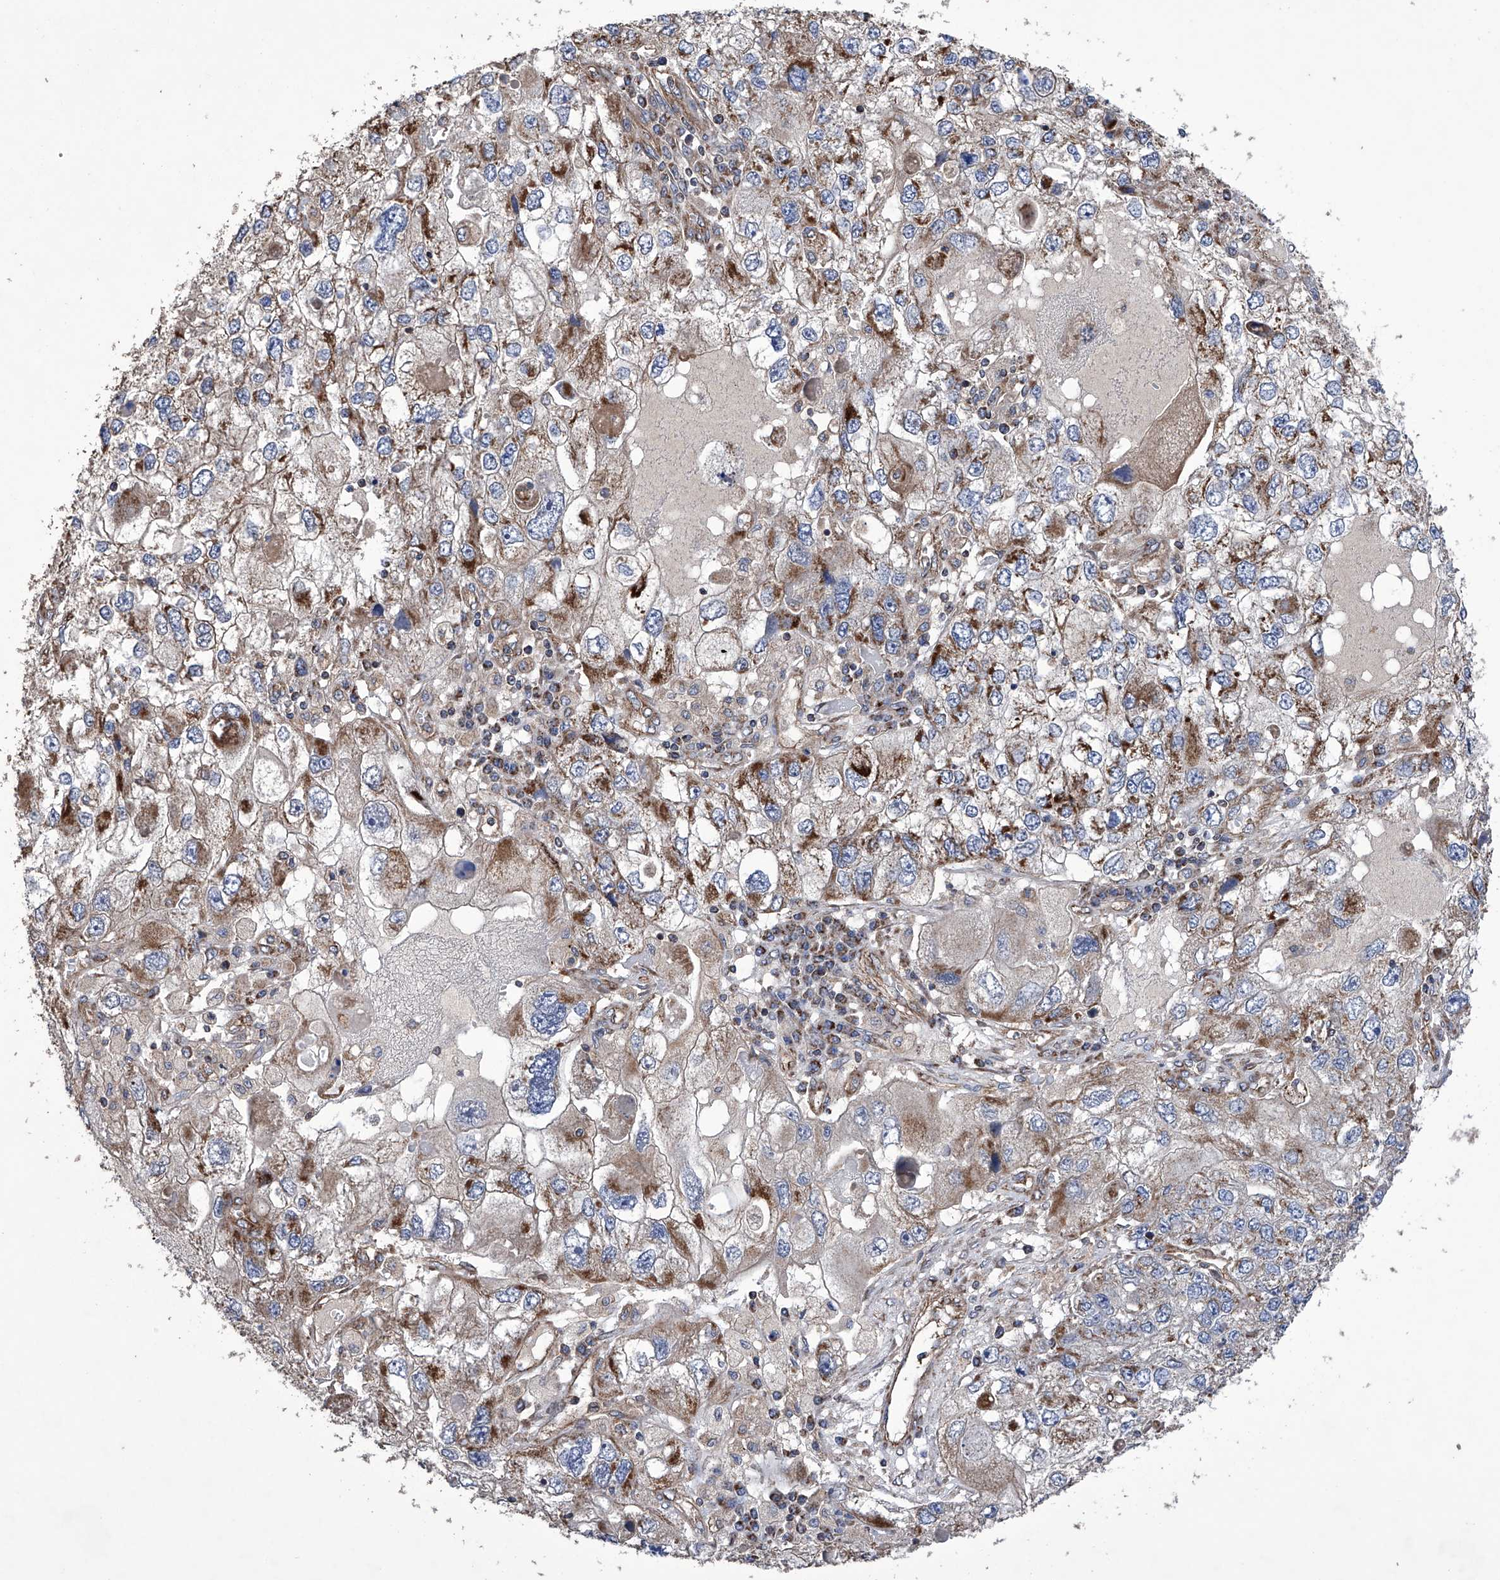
{"staining": {"intensity": "moderate", "quantity": "25%-75%", "location": "cytoplasmic/membranous"}, "tissue": "endometrial cancer", "cell_type": "Tumor cells", "image_type": "cancer", "snomed": [{"axis": "morphology", "description": "Adenocarcinoma, NOS"}, {"axis": "topography", "description": "Endometrium"}], "caption": "A histopathology image of human endometrial adenocarcinoma stained for a protein reveals moderate cytoplasmic/membranous brown staining in tumor cells. (brown staining indicates protein expression, while blue staining denotes nuclei).", "gene": "EFCAB2", "patient": {"sex": "female", "age": 49}}